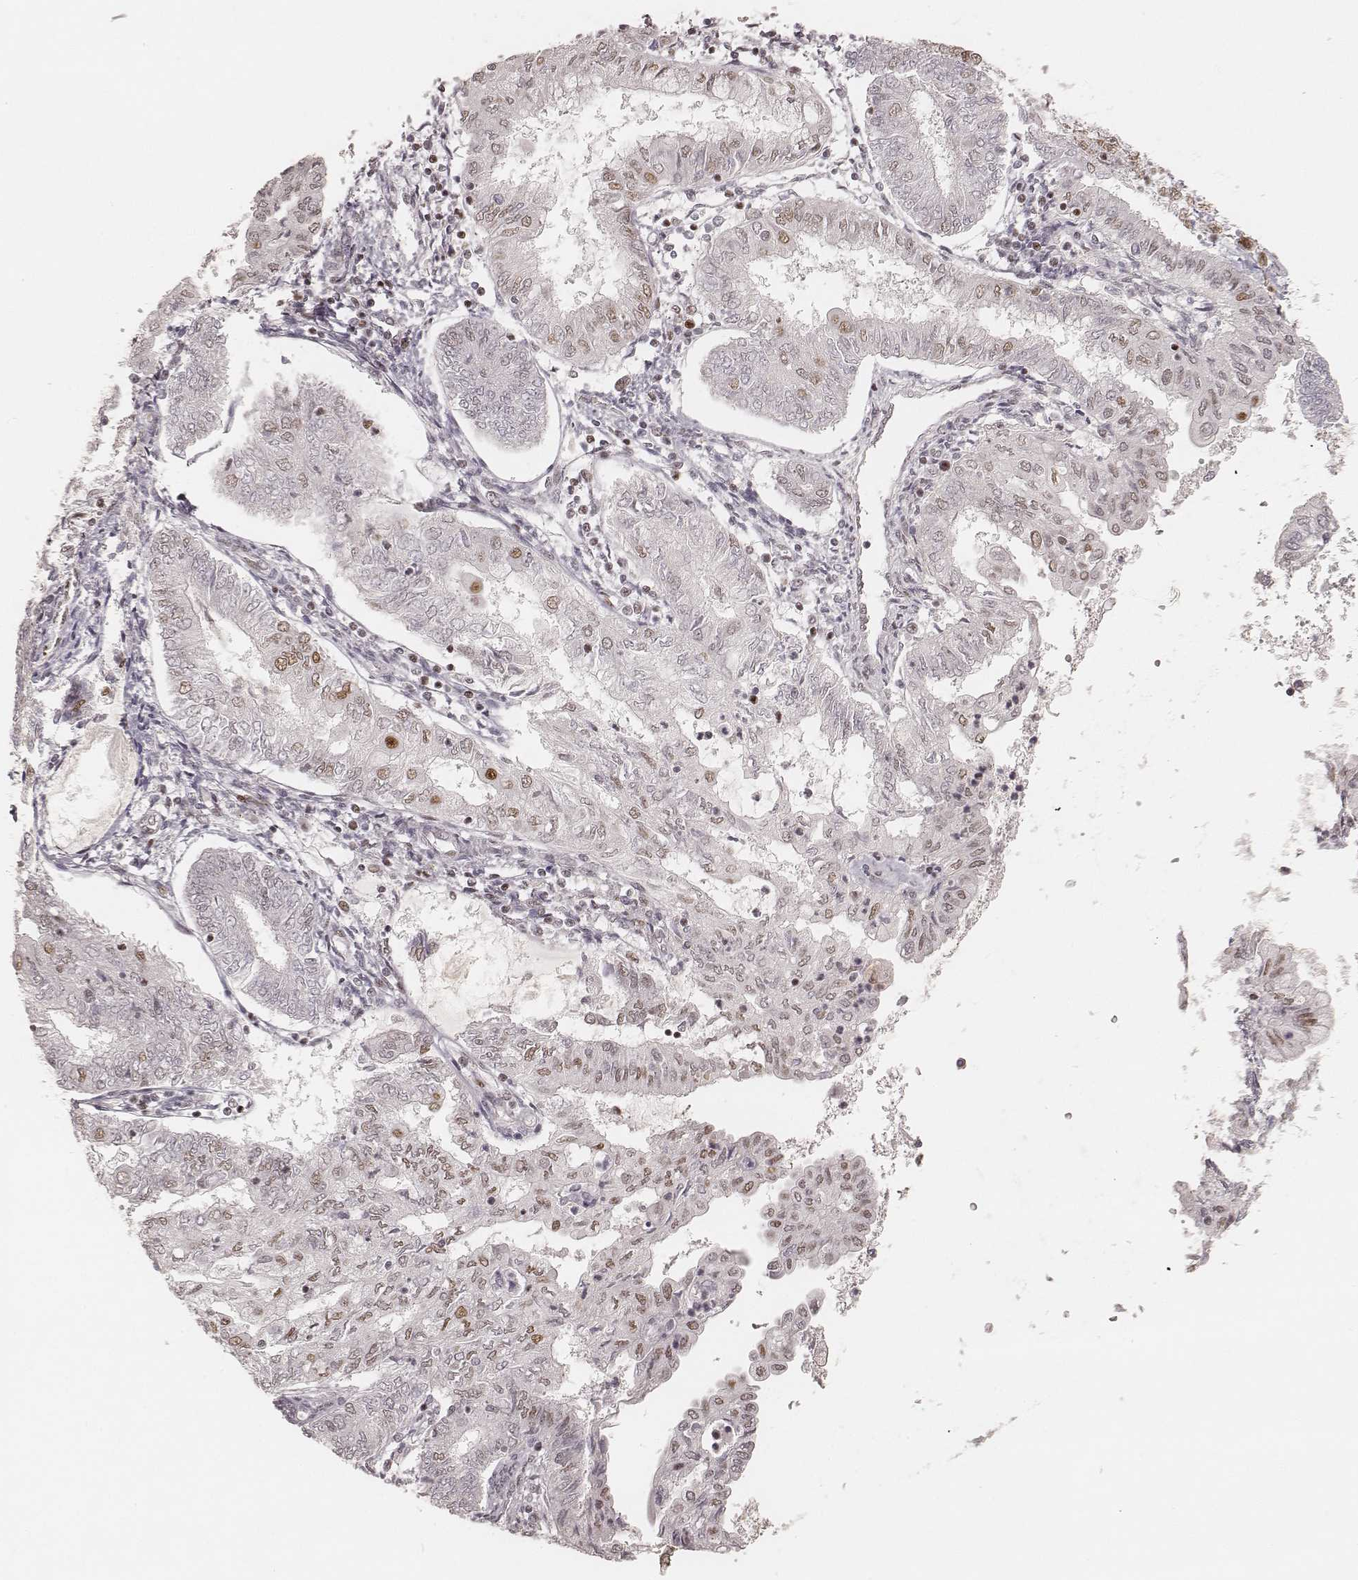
{"staining": {"intensity": "moderate", "quantity": "<25%", "location": "nuclear"}, "tissue": "endometrial cancer", "cell_type": "Tumor cells", "image_type": "cancer", "snomed": [{"axis": "morphology", "description": "Adenocarcinoma, NOS"}, {"axis": "topography", "description": "Endometrium"}], "caption": "IHC photomicrograph of neoplastic tissue: endometrial adenocarcinoma stained using immunohistochemistry (IHC) shows low levels of moderate protein expression localized specifically in the nuclear of tumor cells, appearing as a nuclear brown color.", "gene": "HNRNPC", "patient": {"sex": "female", "age": 68}}